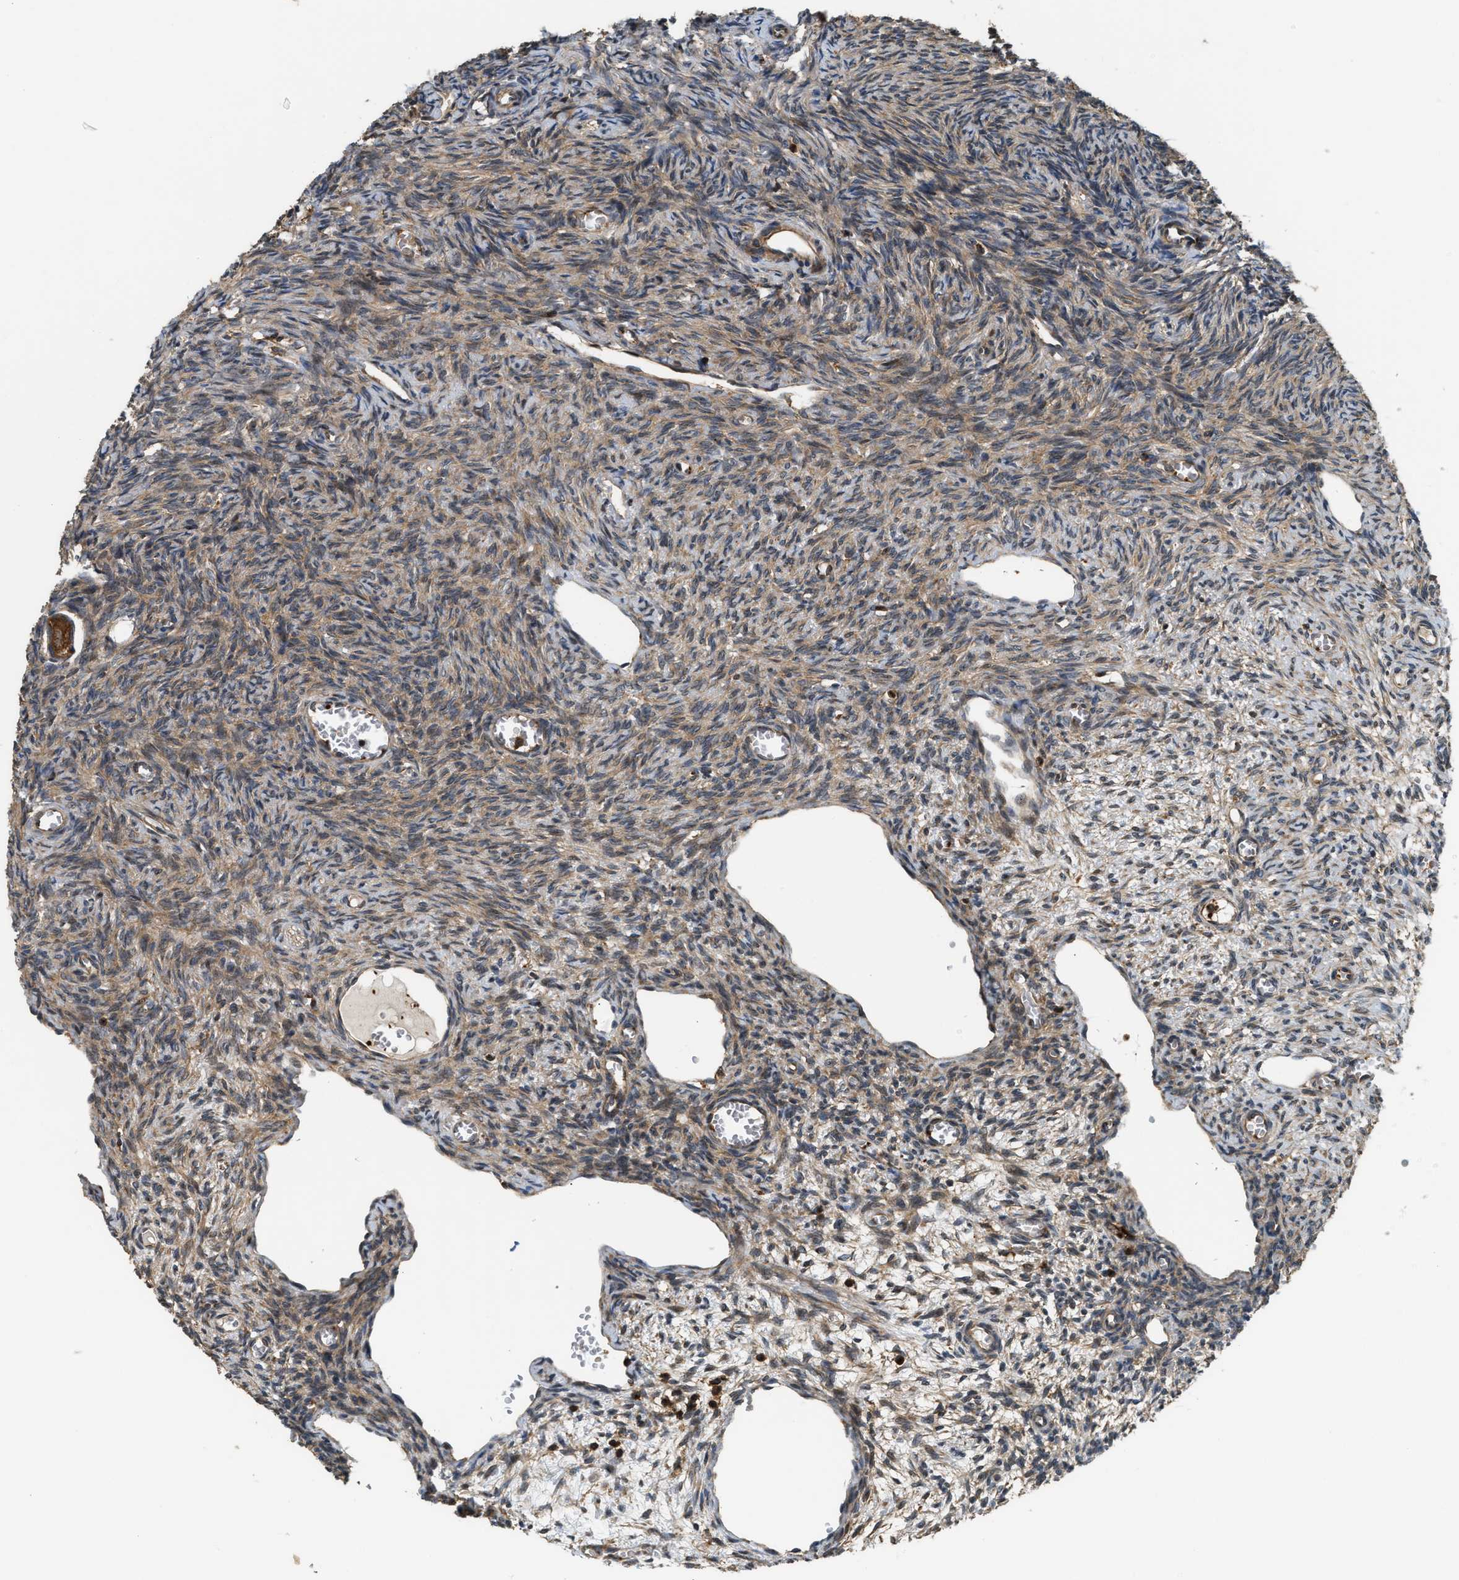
{"staining": {"intensity": "moderate", "quantity": ">75%", "location": "cytoplasmic/membranous"}, "tissue": "ovary", "cell_type": "Follicle cells", "image_type": "normal", "snomed": [{"axis": "morphology", "description": "Normal tissue, NOS"}, {"axis": "topography", "description": "Ovary"}], "caption": "Protein expression analysis of benign ovary reveals moderate cytoplasmic/membranous staining in about >75% of follicle cells. The protein is shown in brown color, while the nuclei are stained blue.", "gene": "SNX5", "patient": {"sex": "female", "age": 27}}